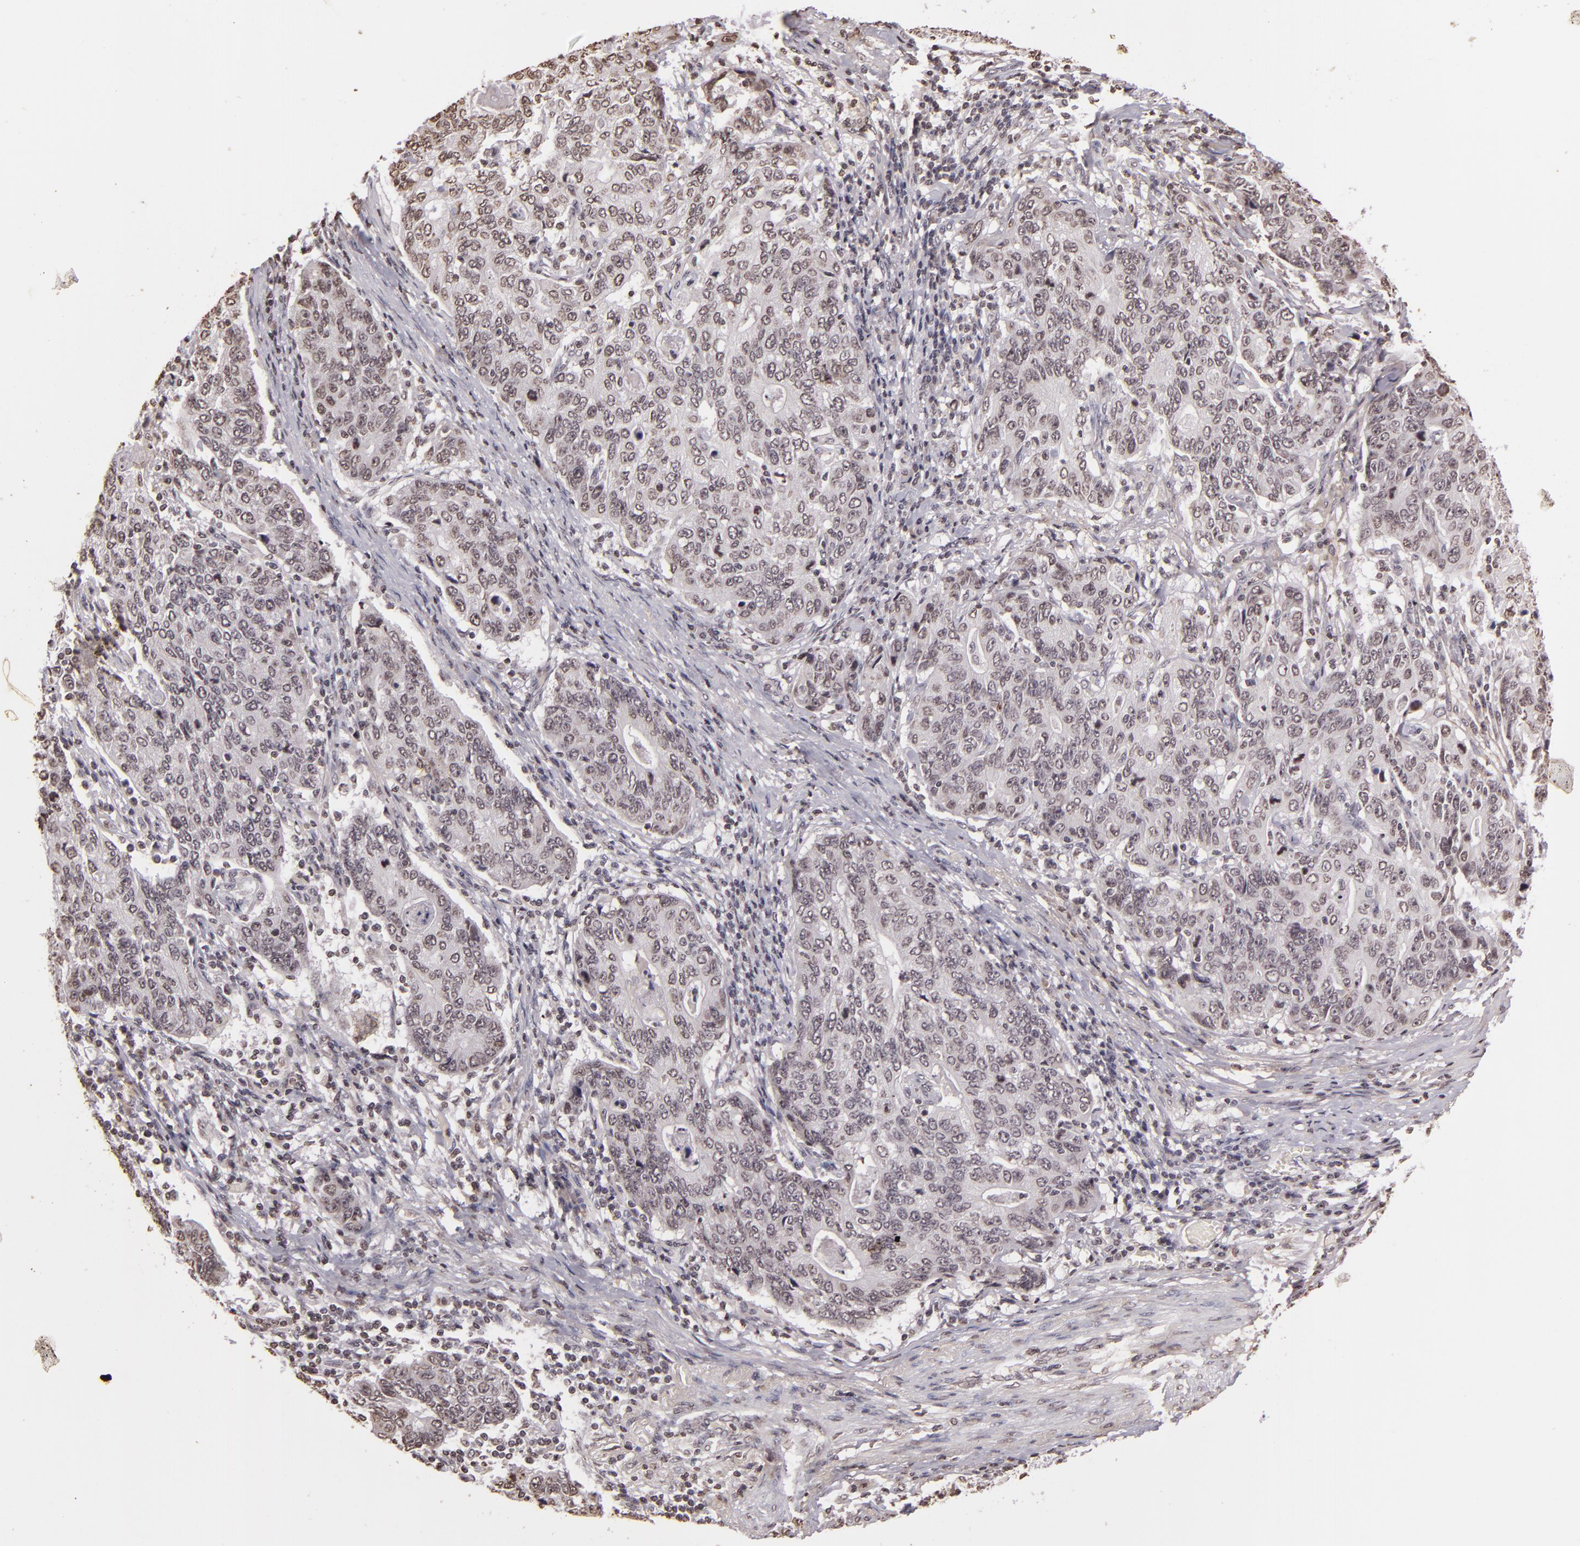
{"staining": {"intensity": "weak", "quantity": "<25%", "location": "nuclear"}, "tissue": "stomach cancer", "cell_type": "Tumor cells", "image_type": "cancer", "snomed": [{"axis": "morphology", "description": "Adenocarcinoma, NOS"}, {"axis": "topography", "description": "Esophagus"}, {"axis": "topography", "description": "Stomach"}], "caption": "An image of adenocarcinoma (stomach) stained for a protein shows no brown staining in tumor cells.", "gene": "THRB", "patient": {"sex": "male", "age": 74}}